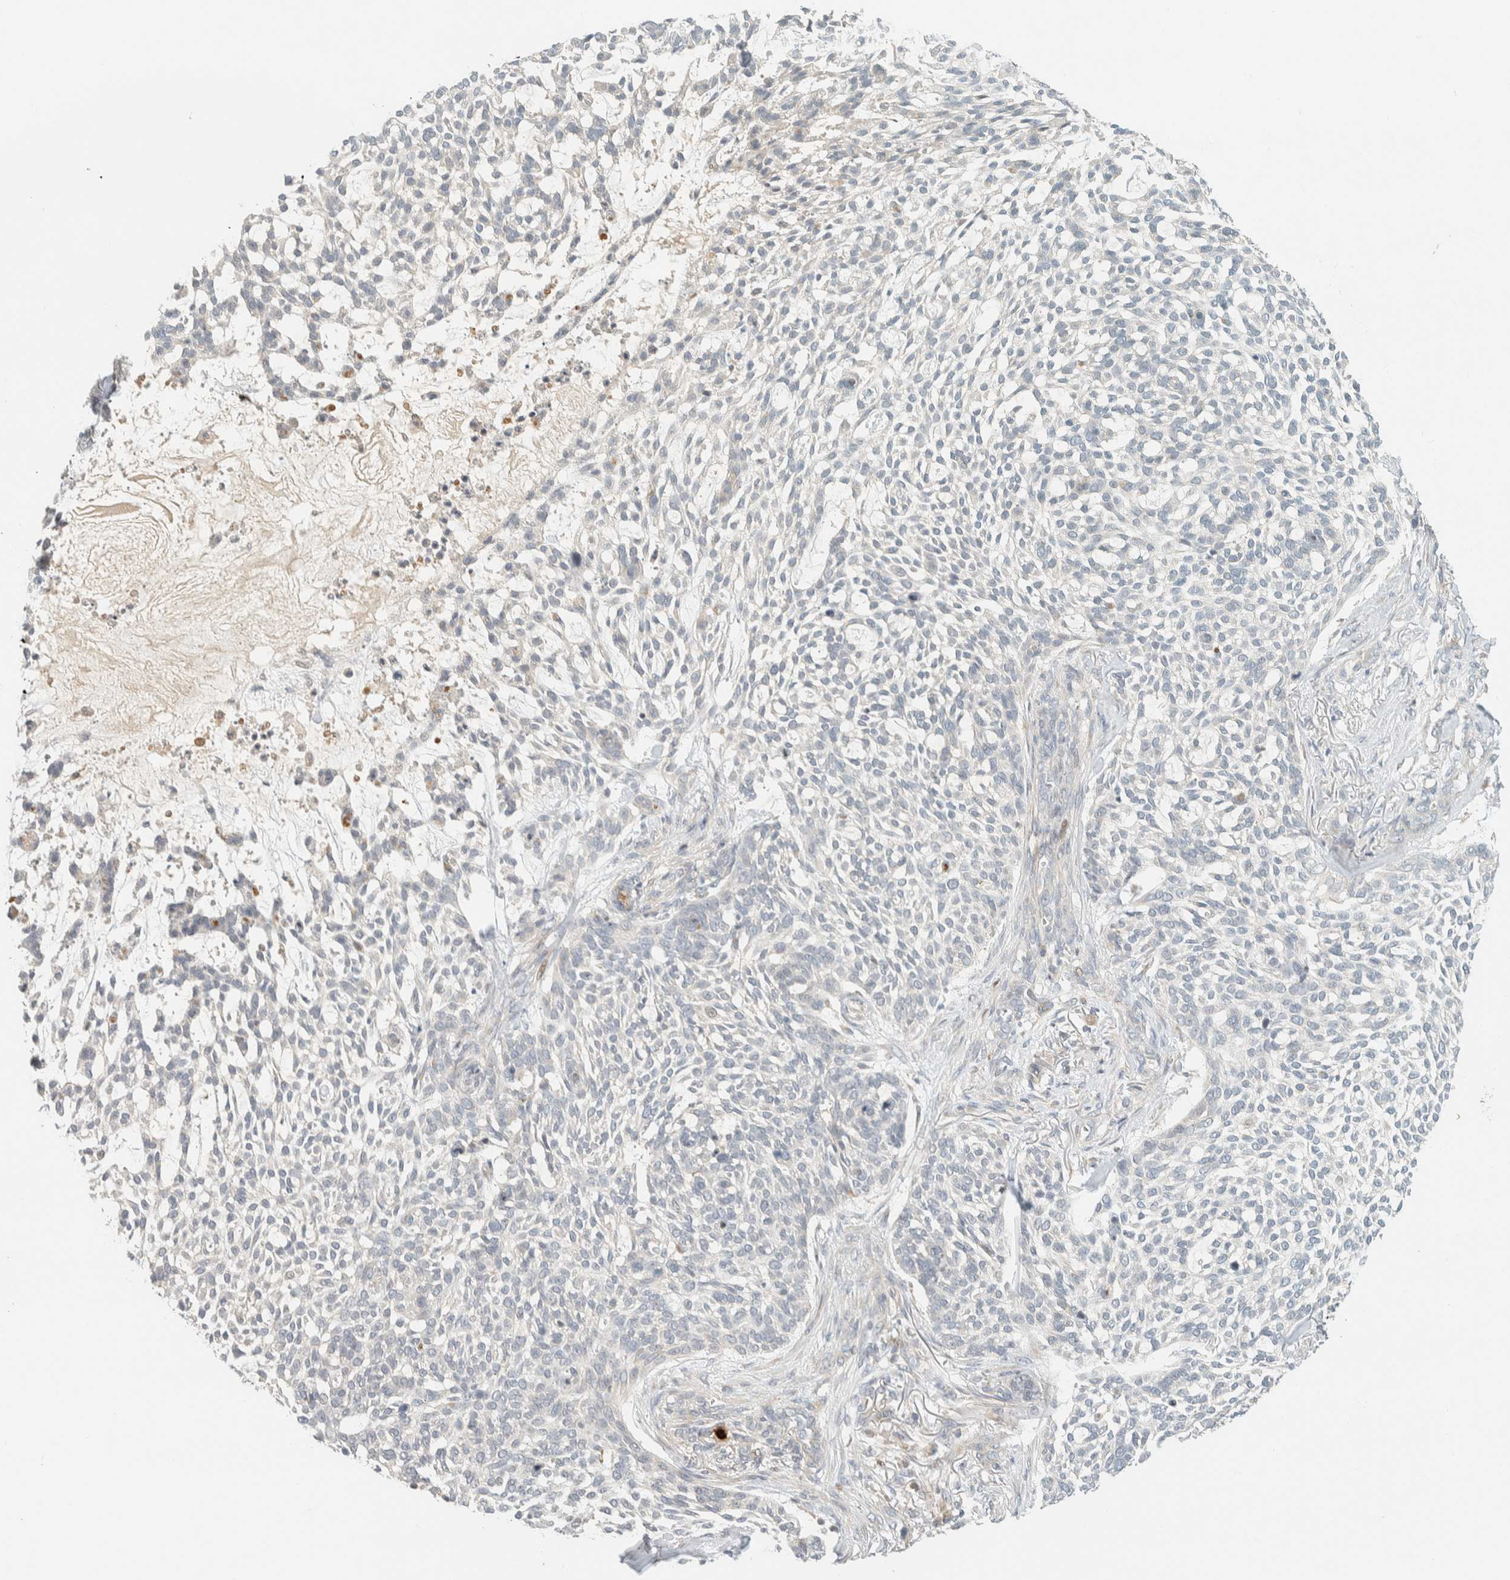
{"staining": {"intensity": "negative", "quantity": "none", "location": "none"}, "tissue": "skin cancer", "cell_type": "Tumor cells", "image_type": "cancer", "snomed": [{"axis": "morphology", "description": "Basal cell carcinoma"}, {"axis": "topography", "description": "Skin"}], "caption": "Immunohistochemistry histopathology image of neoplastic tissue: basal cell carcinoma (skin) stained with DAB (3,3'-diaminobenzidine) exhibits no significant protein expression in tumor cells.", "gene": "CCDC171", "patient": {"sex": "female", "age": 64}}